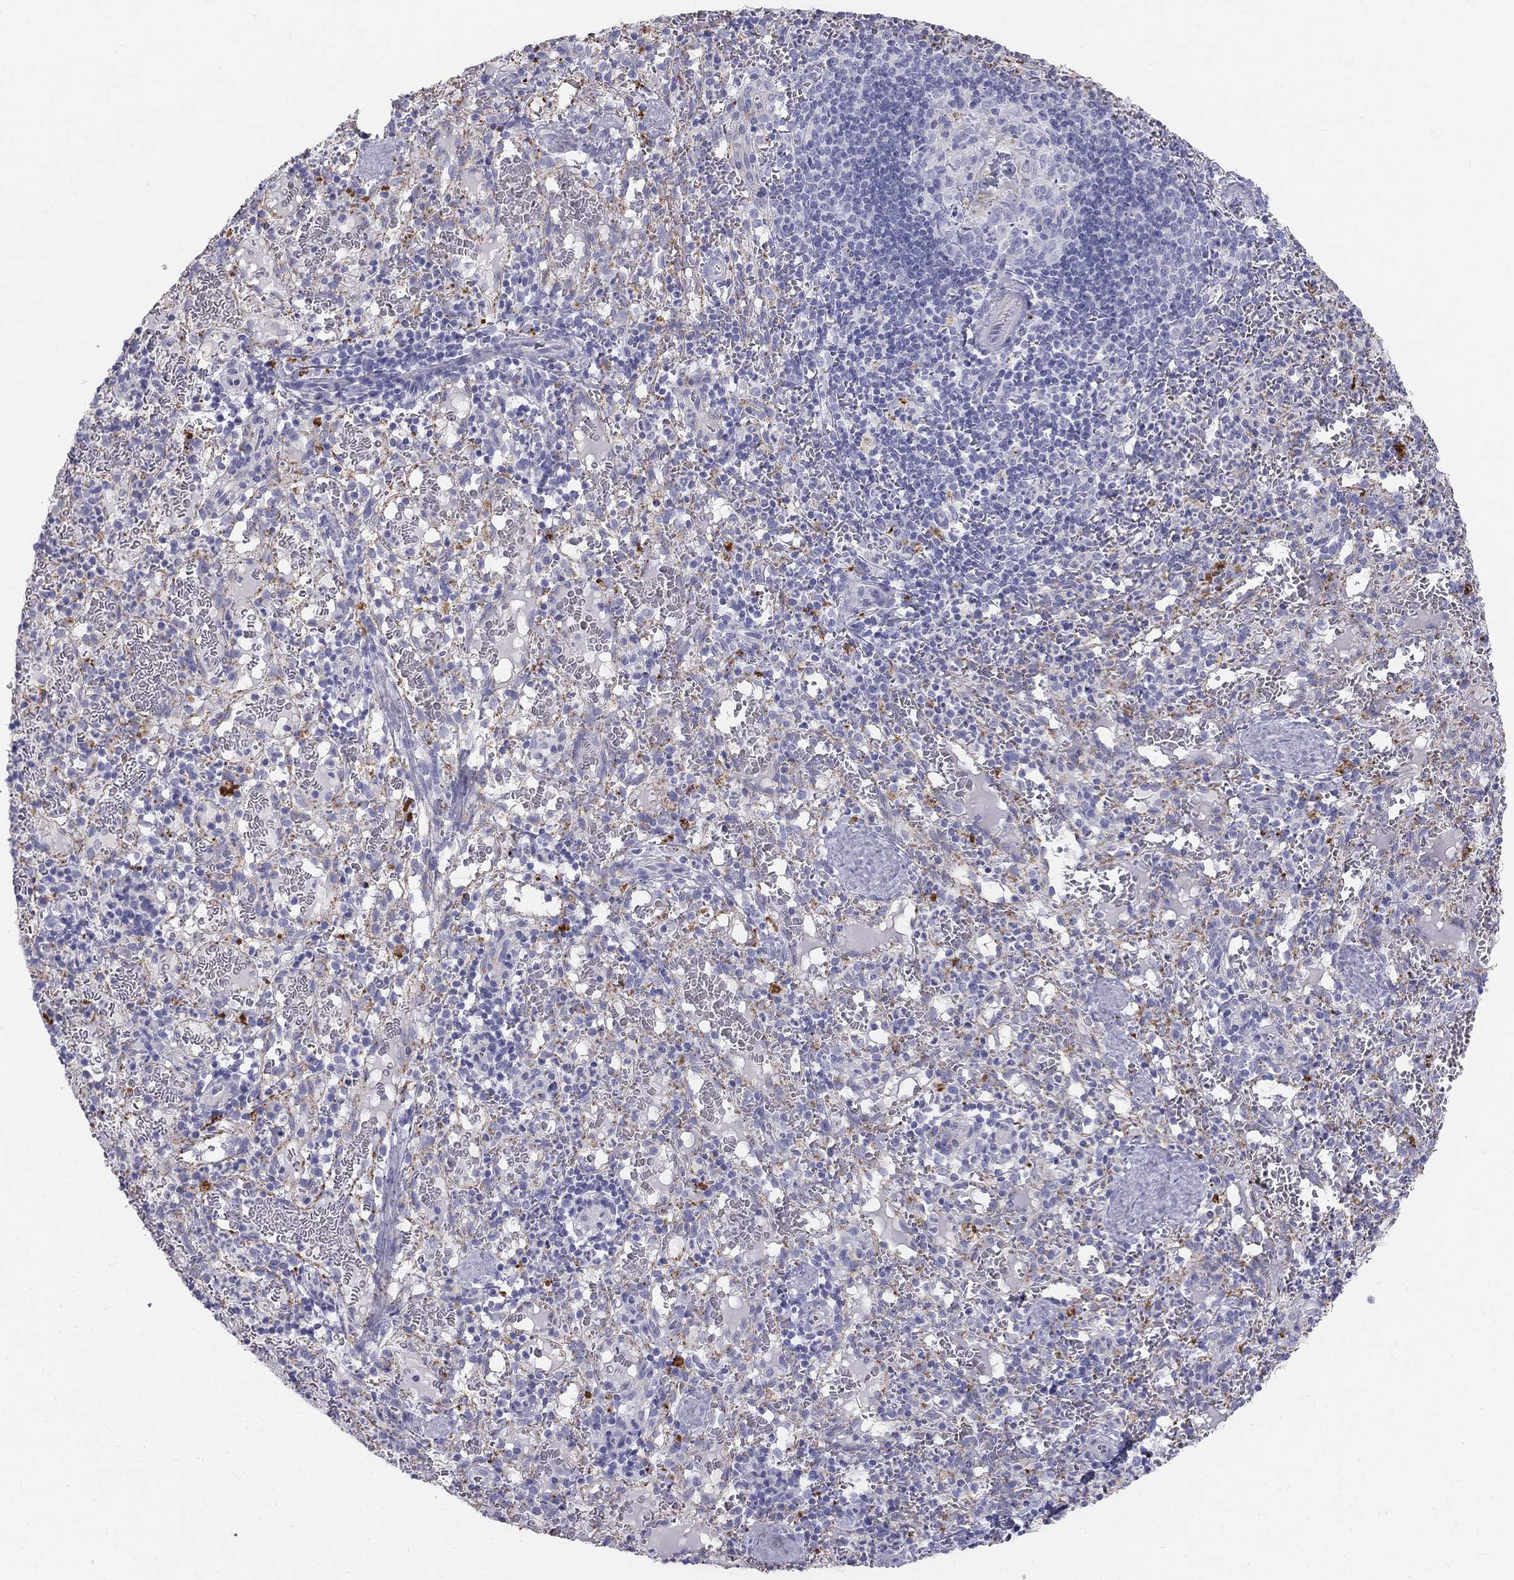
{"staining": {"intensity": "negative", "quantity": "none", "location": "none"}, "tissue": "spleen", "cell_type": "Cells in red pulp", "image_type": "normal", "snomed": [{"axis": "morphology", "description": "Normal tissue, NOS"}, {"axis": "topography", "description": "Spleen"}], "caption": "Immunohistochemistry photomicrograph of unremarkable spleen stained for a protein (brown), which demonstrates no staining in cells in red pulp.", "gene": "ALOXE3", "patient": {"sex": "male", "age": 11}}